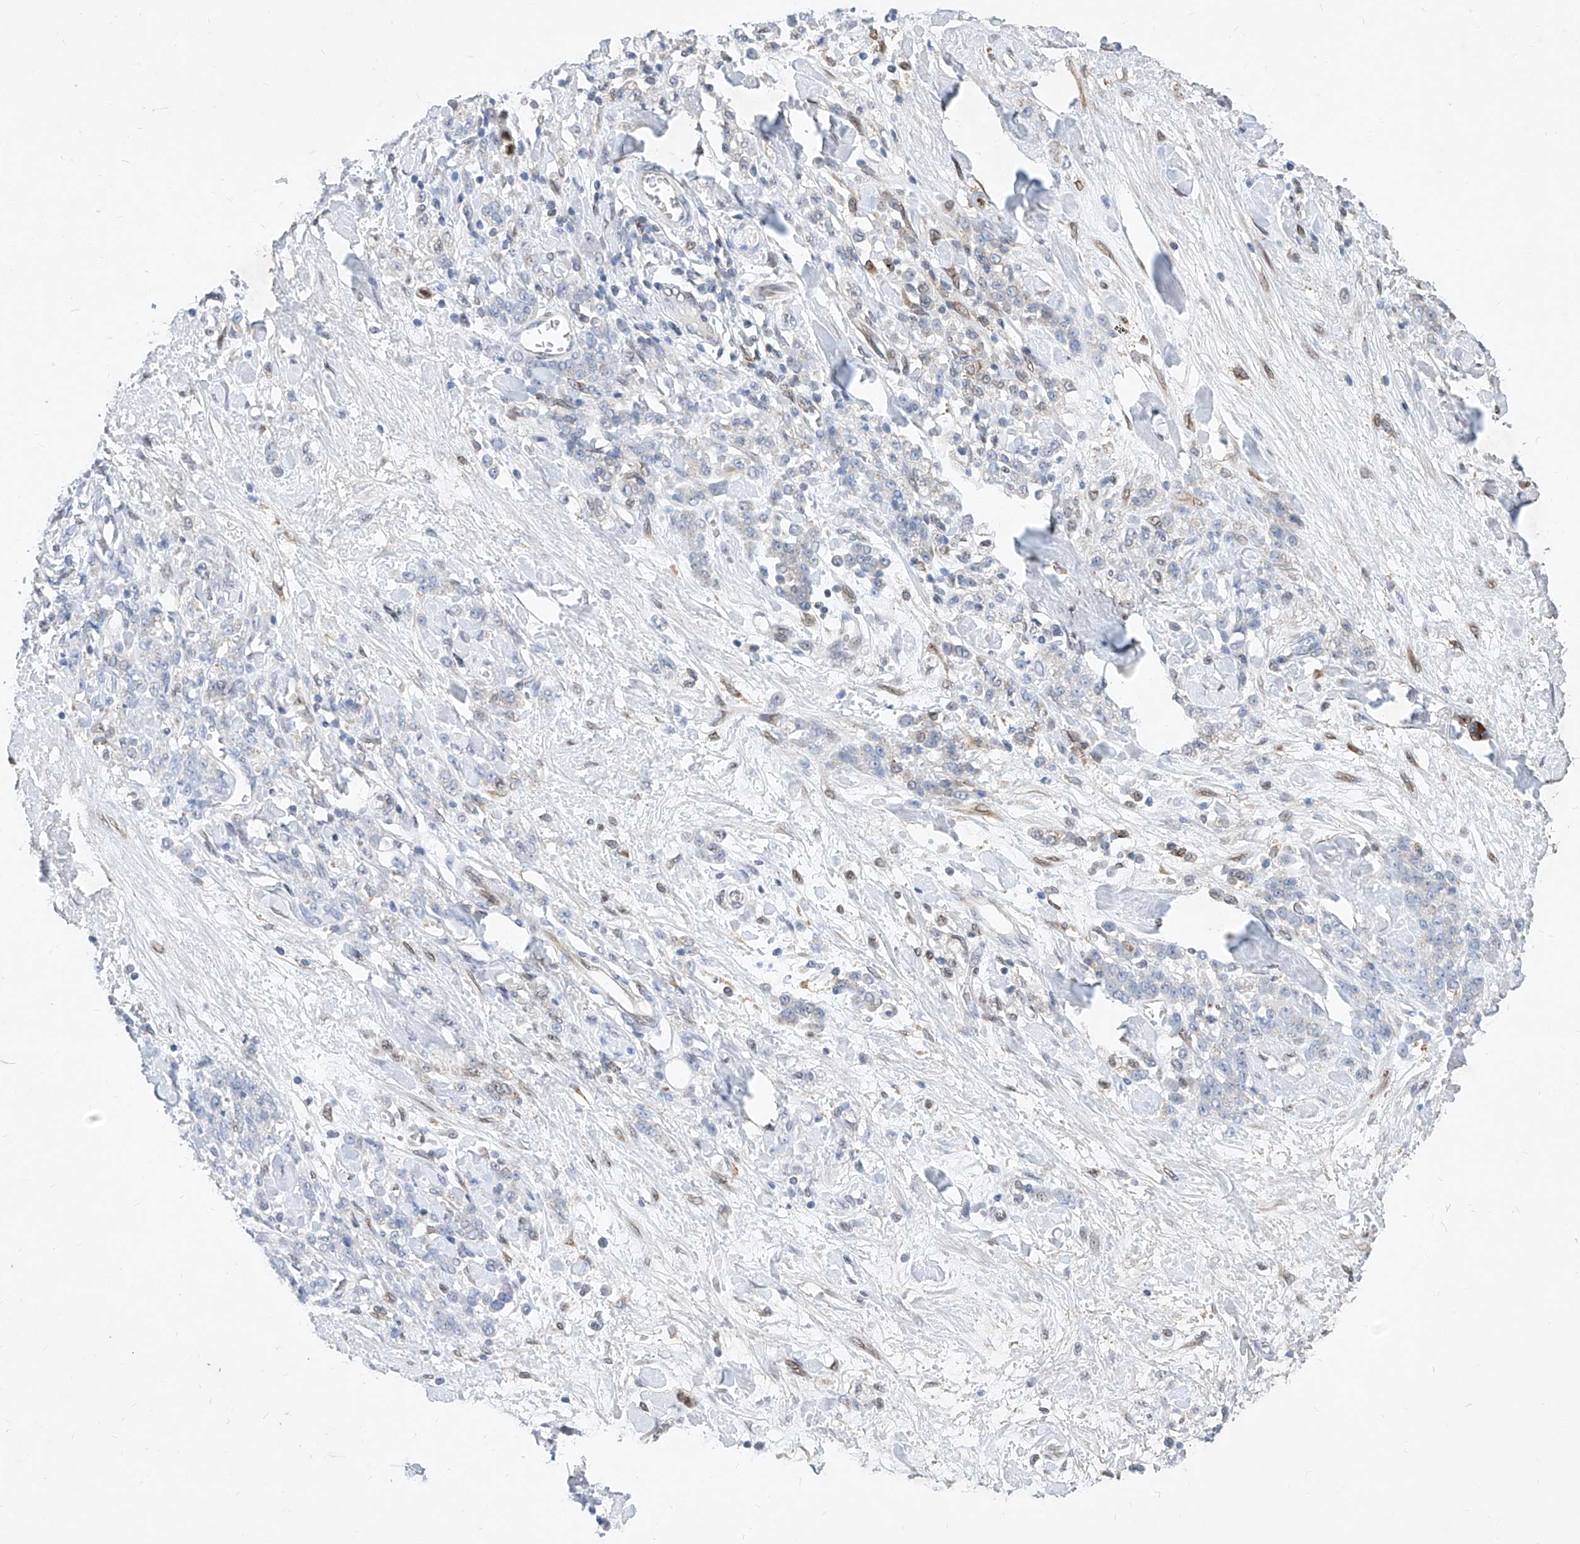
{"staining": {"intensity": "negative", "quantity": "none", "location": "none"}, "tissue": "stomach cancer", "cell_type": "Tumor cells", "image_type": "cancer", "snomed": [{"axis": "morphology", "description": "Normal tissue, NOS"}, {"axis": "morphology", "description": "Adenocarcinoma, NOS"}, {"axis": "topography", "description": "Stomach"}], "caption": "Immunohistochemistry (IHC) of stomach cancer (adenocarcinoma) demonstrates no staining in tumor cells.", "gene": "MX2", "patient": {"sex": "male", "age": 82}}